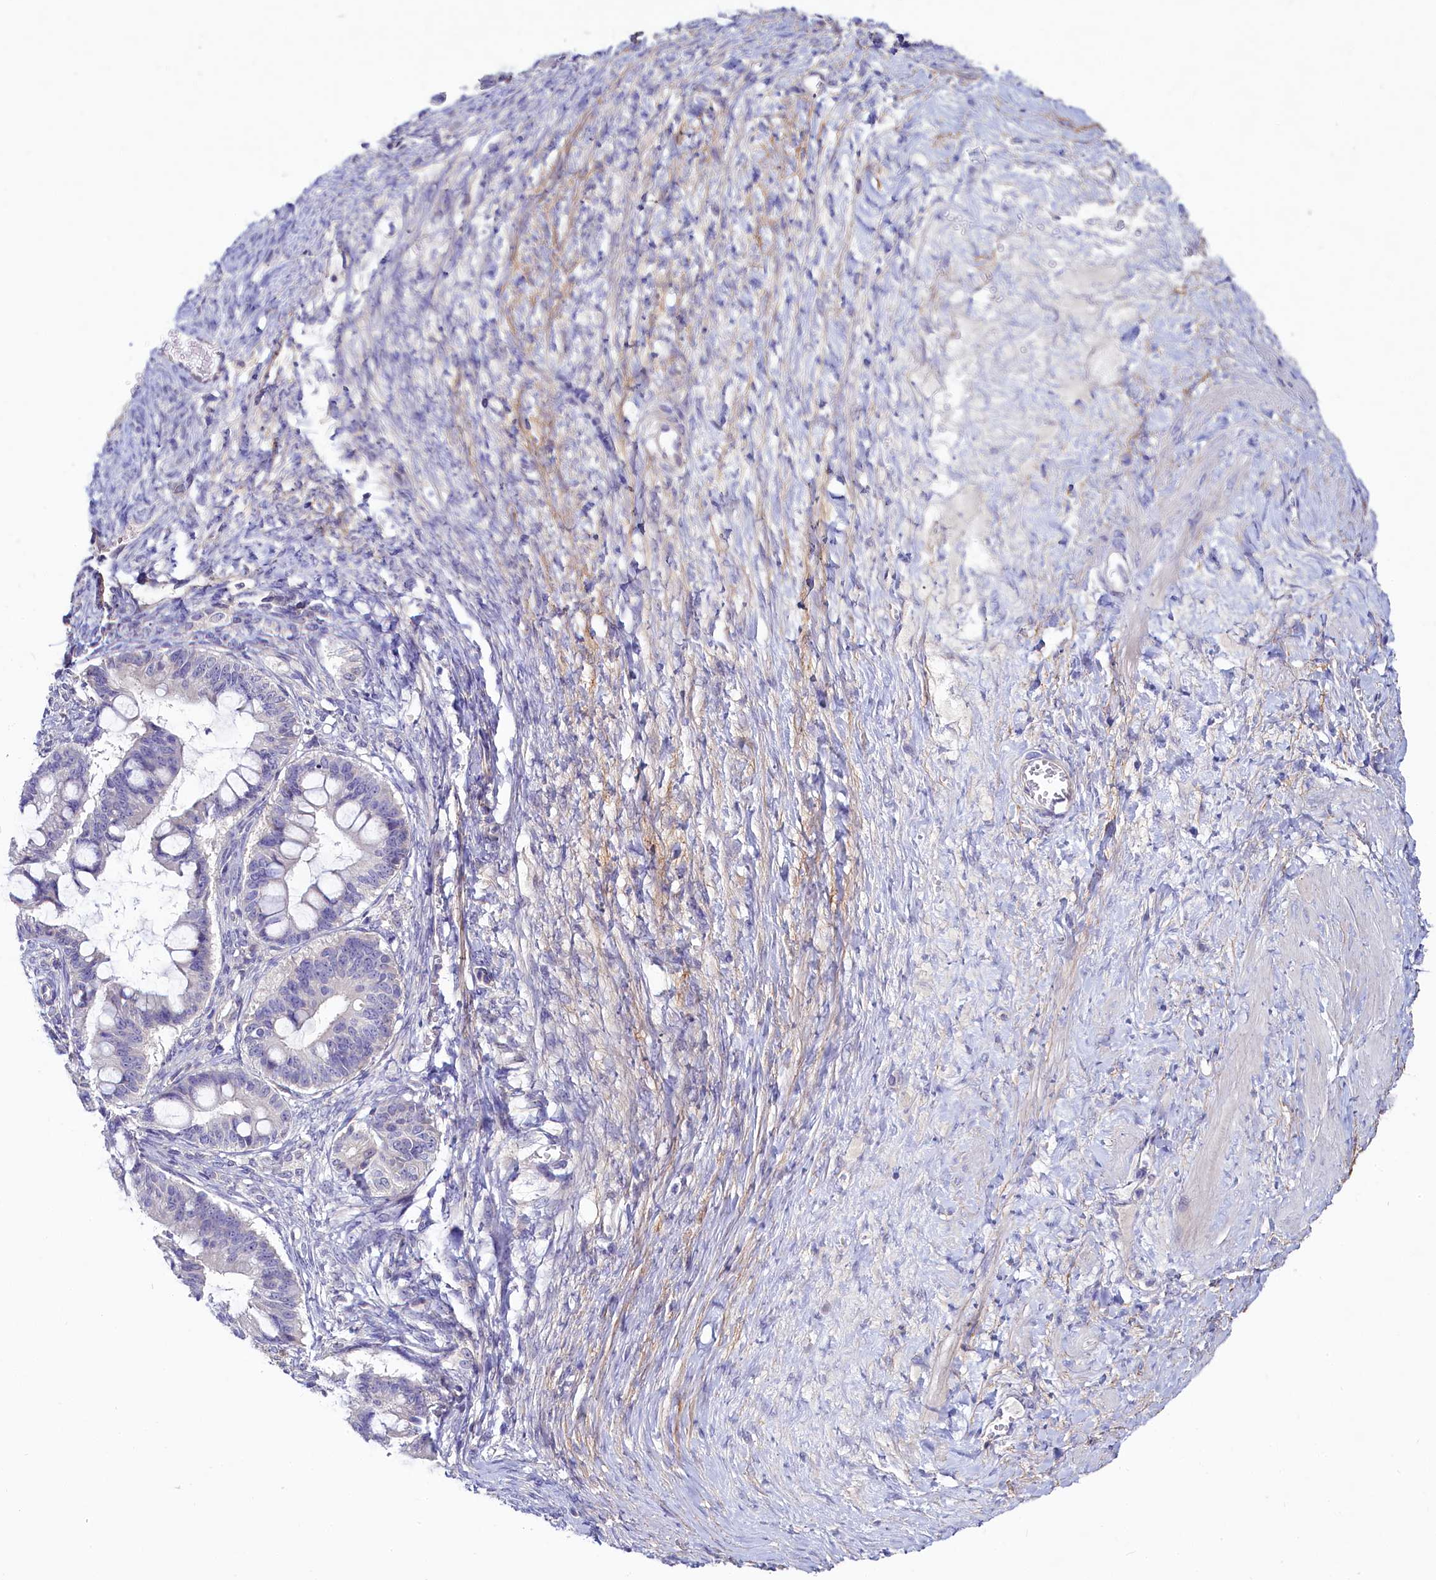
{"staining": {"intensity": "negative", "quantity": "none", "location": "none"}, "tissue": "ovarian cancer", "cell_type": "Tumor cells", "image_type": "cancer", "snomed": [{"axis": "morphology", "description": "Cystadenocarcinoma, mucinous, NOS"}, {"axis": "topography", "description": "Ovary"}], "caption": "The micrograph exhibits no significant staining in tumor cells of ovarian cancer (mucinous cystadenocarcinoma).", "gene": "ASTE1", "patient": {"sex": "female", "age": 73}}